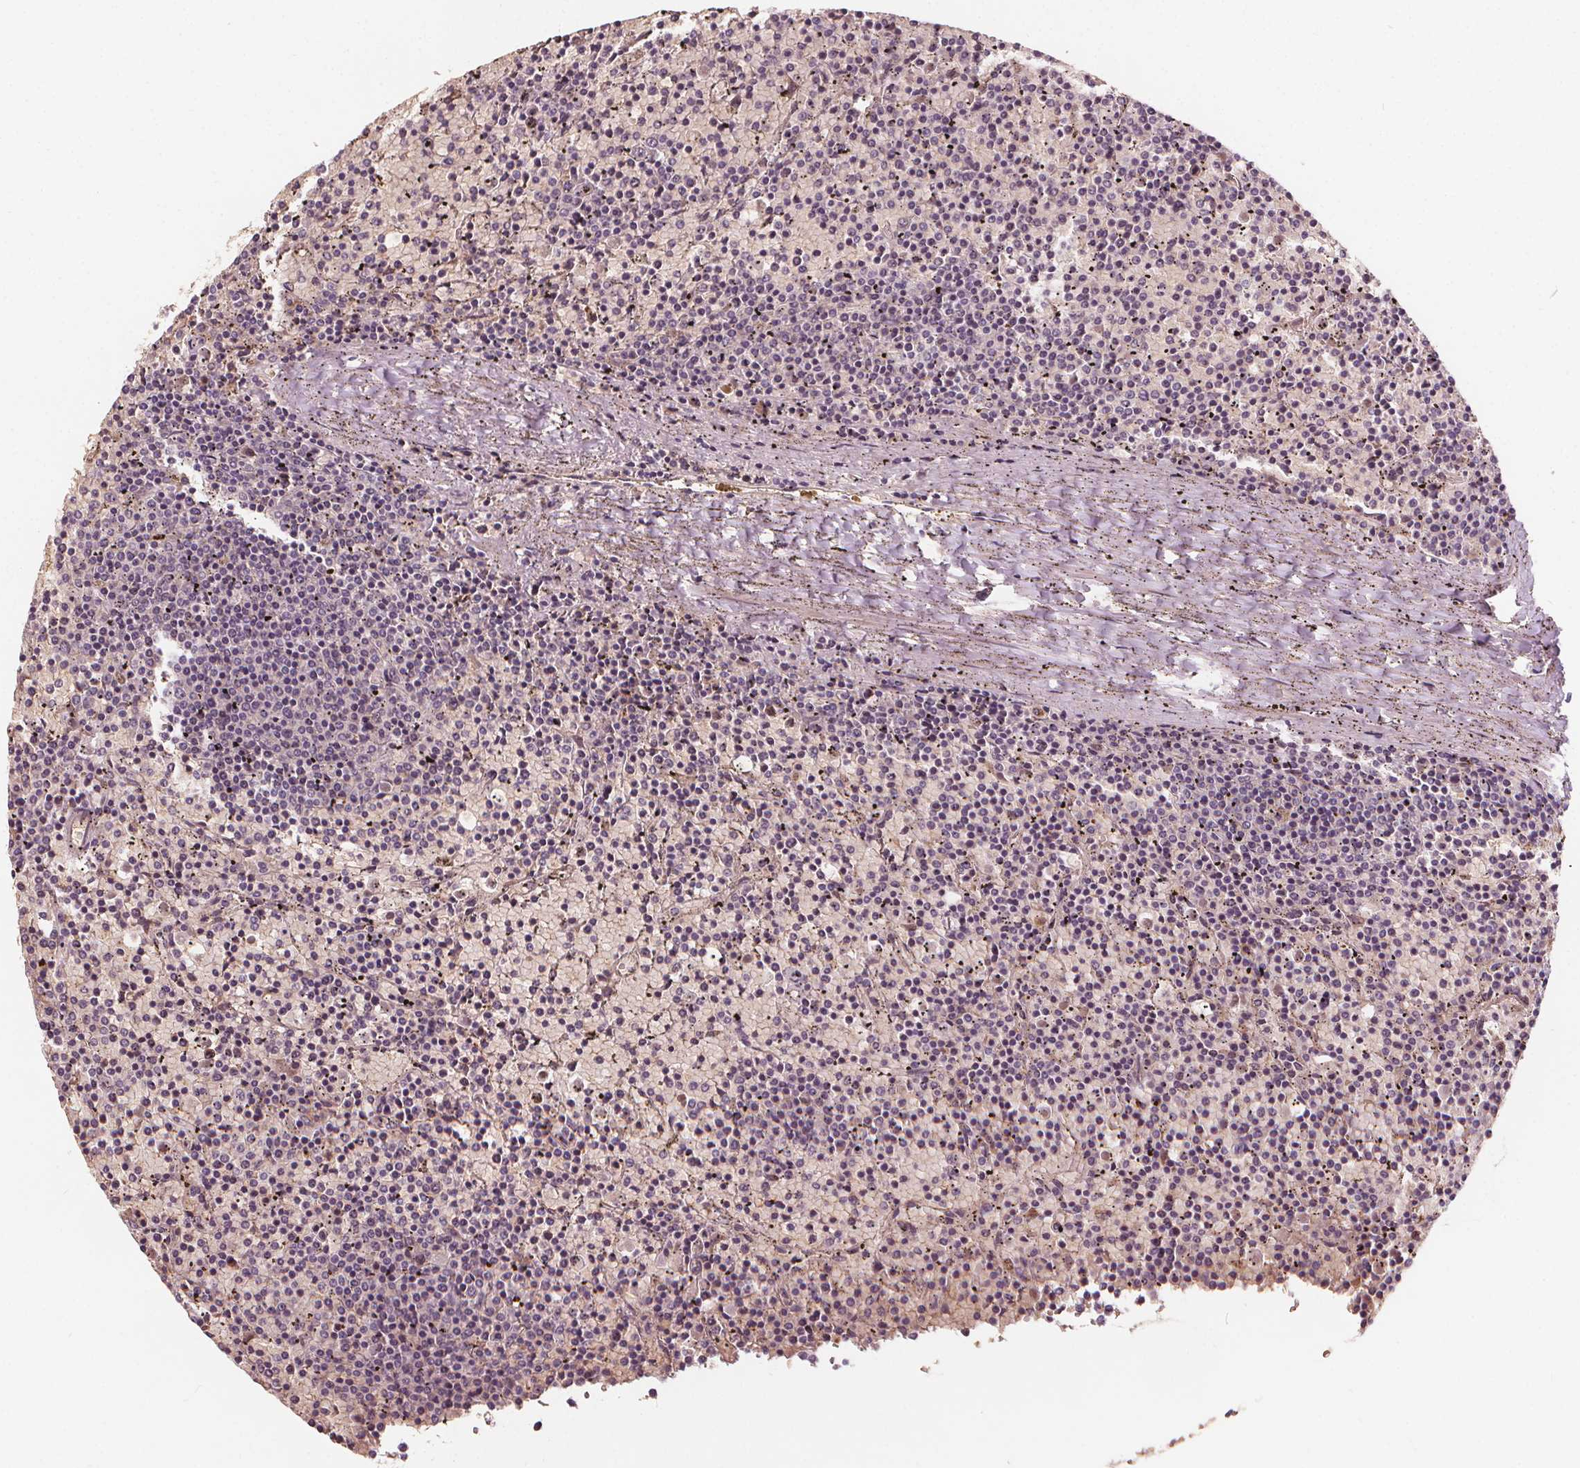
{"staining": {"intensity": "negative", "quantity": "none", "location": "none"}, "tissue": "lymphoma", "cell_type": "Tumor cells", "image_type": "cancer", "snomed": [{"axis": "morphology", "description": "Malignant lymphoma, non-Hodgkin's type, Low grade"}, {"axis": "topography", "description": "Spleen"}], "caption": "Immunohistochemical staining of lymphoma reveals no significant staining in tumor cells.", "gene": "IPO13", "patient": {"sex": "female", "age": 77}}